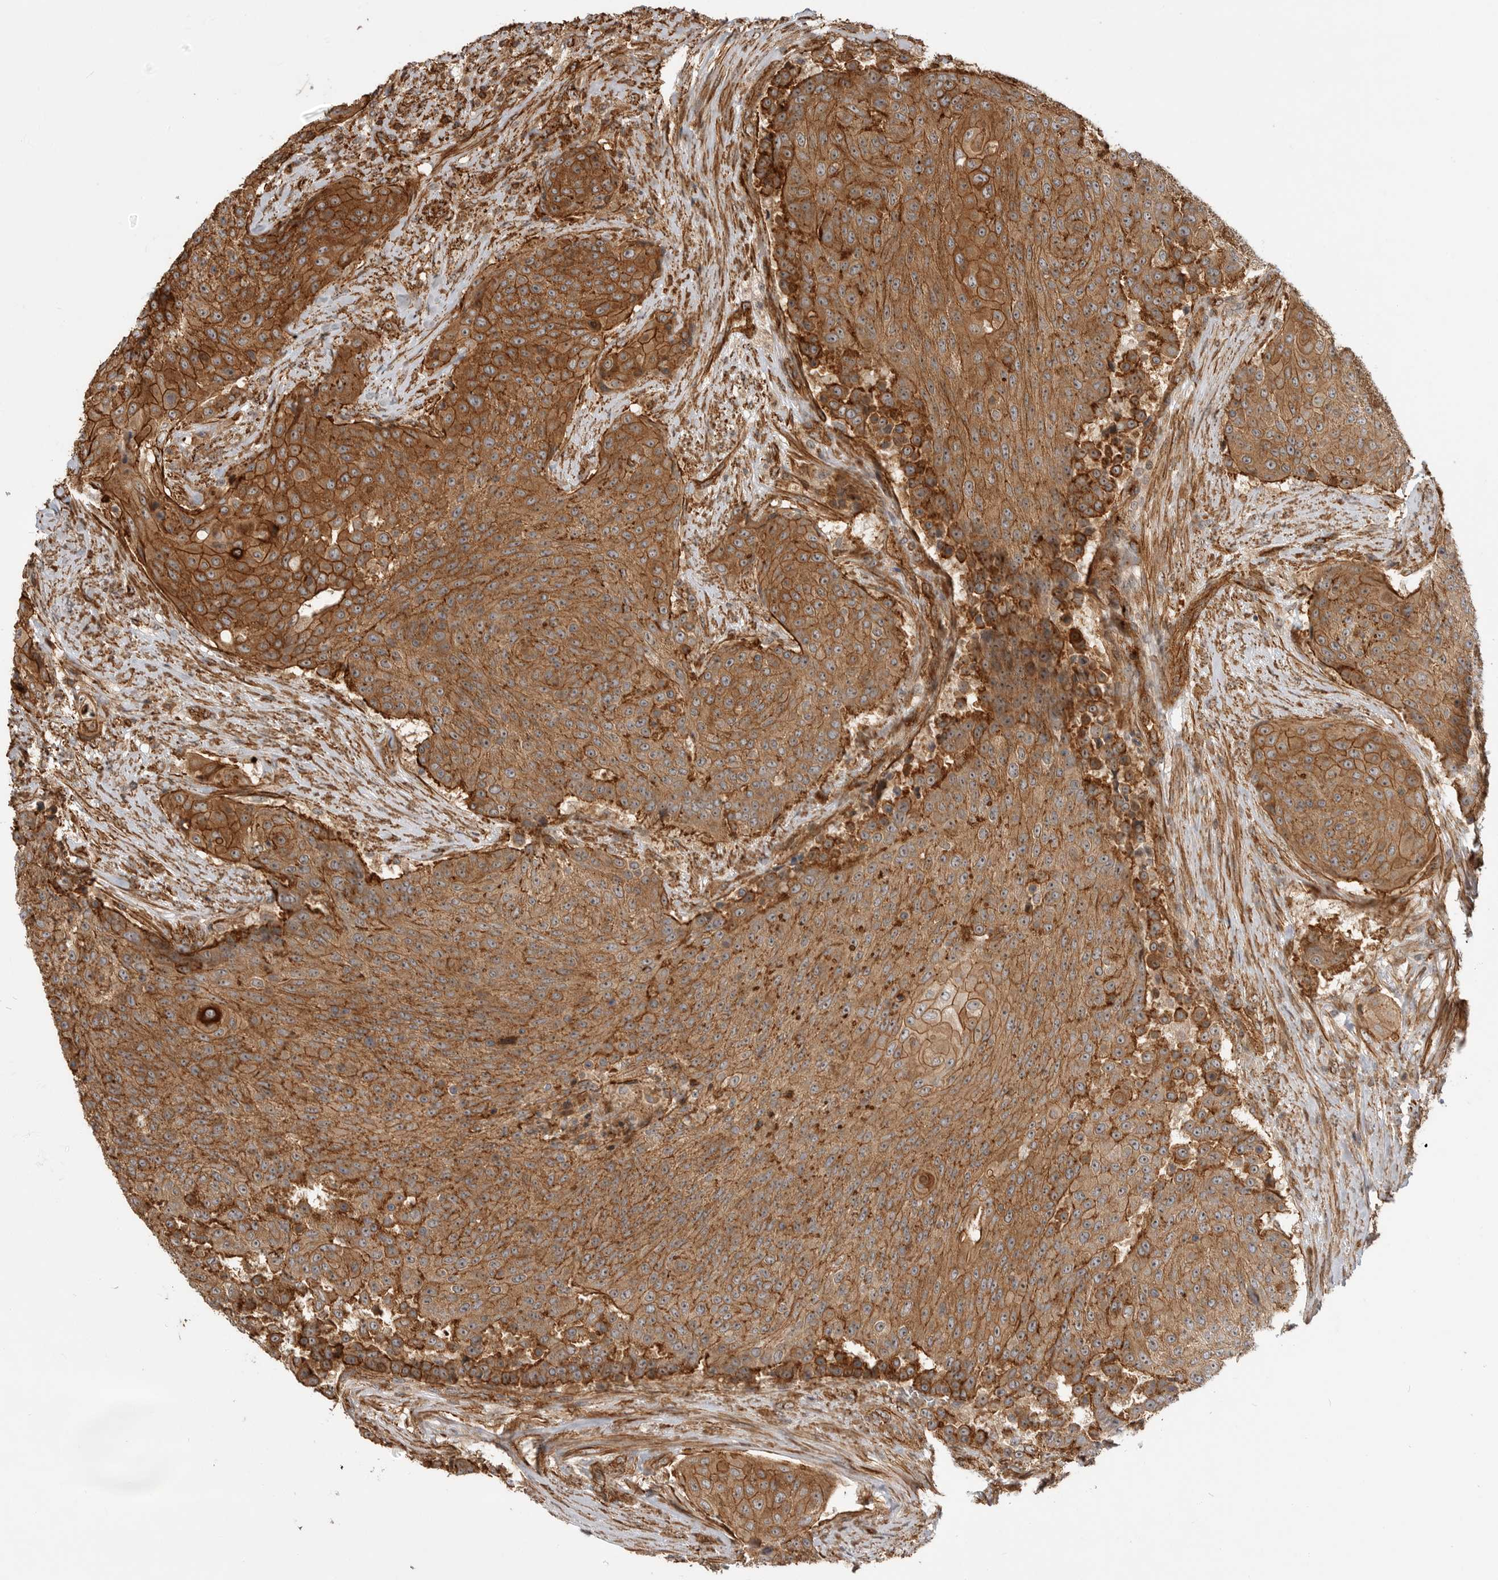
{"staining": {"intensity": "strong", "quantity": ">75%", "location": "cytoplasmic/membranous"}, "tissue": "urothelial cancer", "cell_type": "Tumor cells", "image_type": "cancer", "snomed": [{"axis": "morphology", "description": "Urothelial carcinoma, High grade"}, {"axis": "topography", "description": "Urinary bladder"}], "caption": "This histopathology image demonstrates IHC staining of urothelial cancer, with high strong cytoplasmic/membranous expression in about >75% of tumor cells.", "gene": "GPATCH2", "patient": {"sex": "female", "age": 63}}